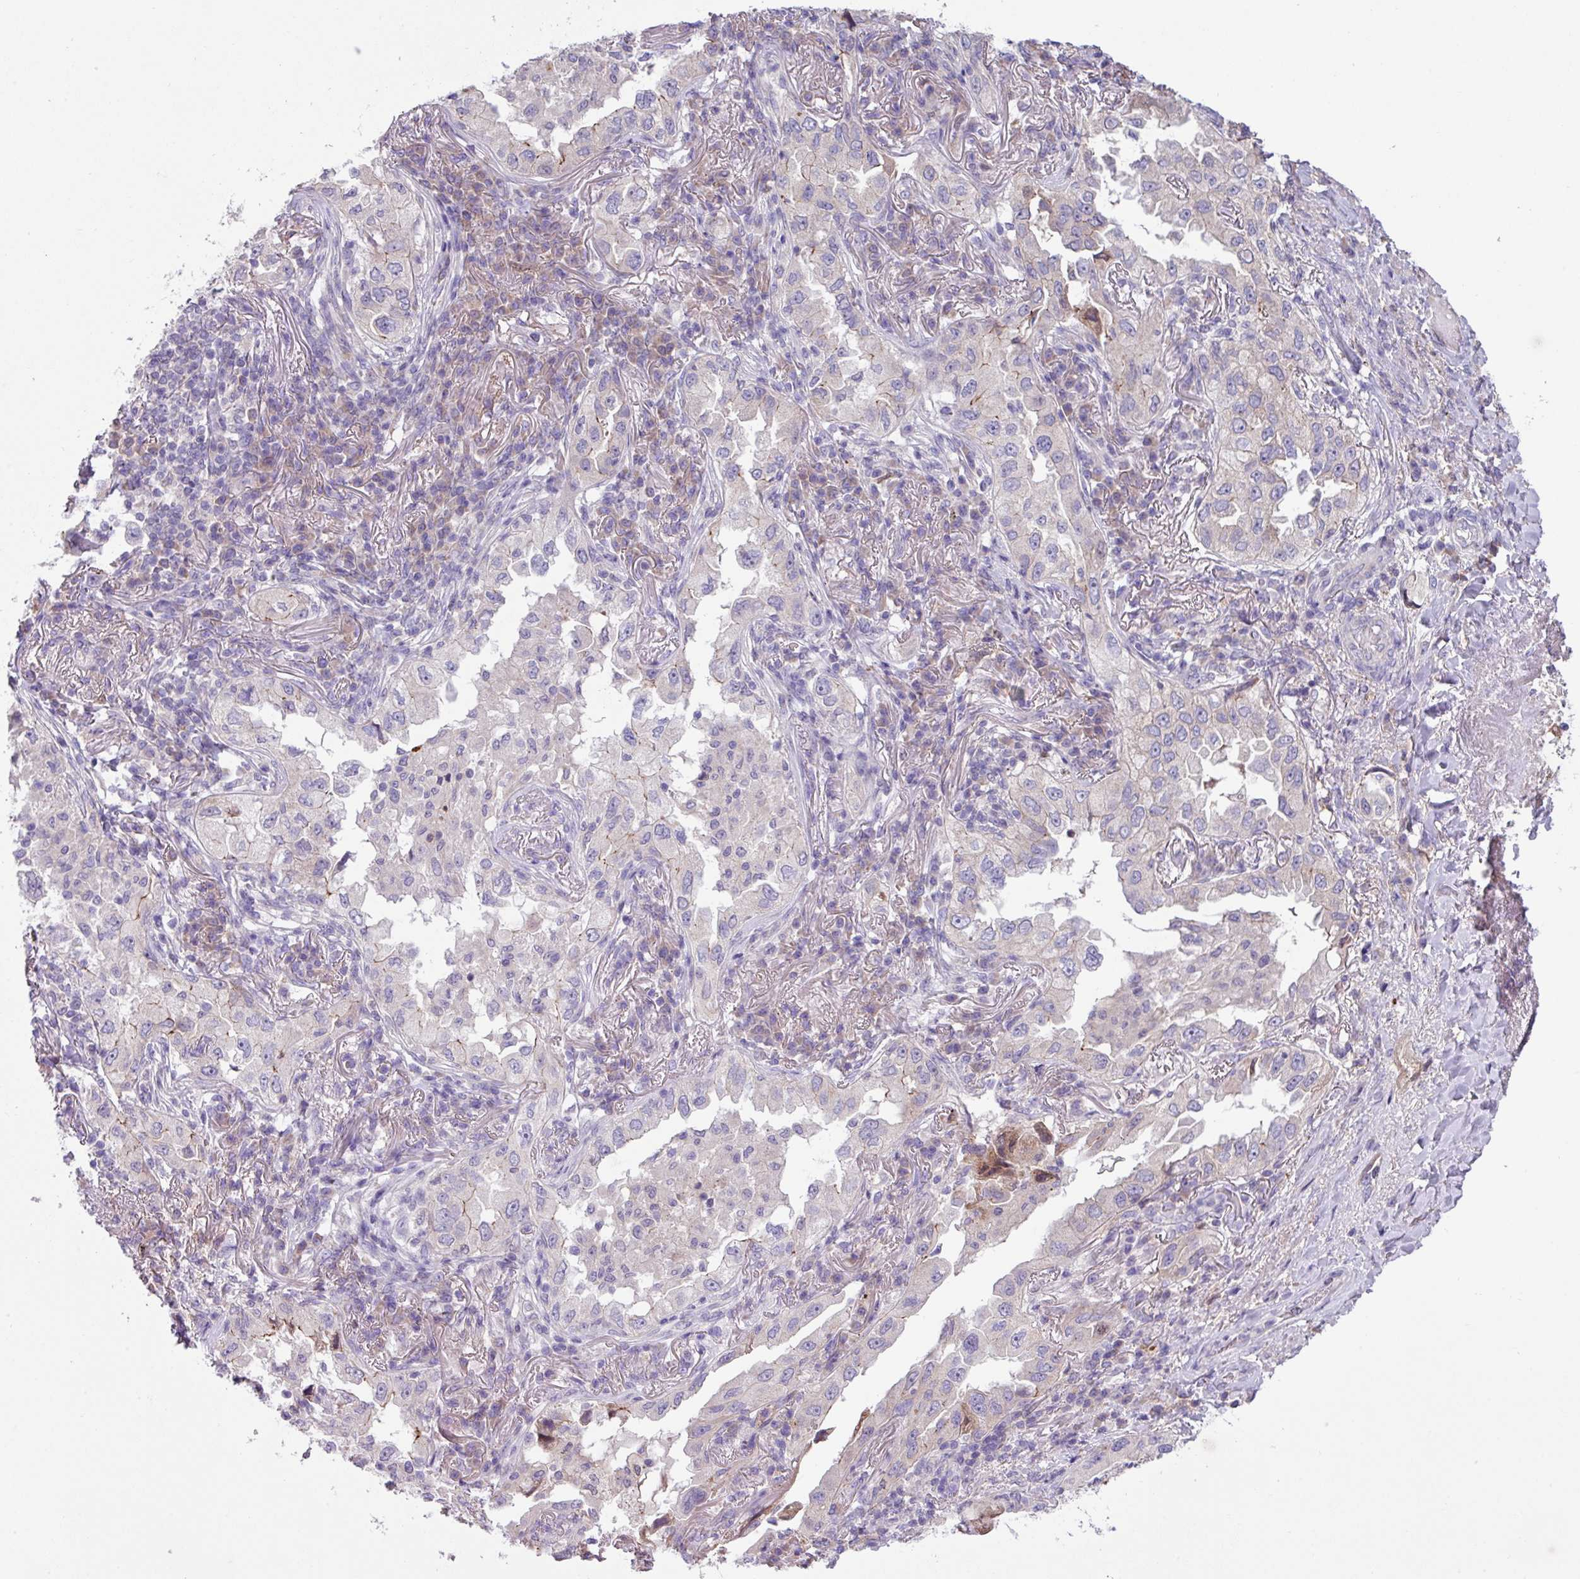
{"staining": {"intensity": "negative", "quantity": "none", "location": "none"}, "tissue": "lung cancer", "cell_type": "Tumor cells", "image_type": "cancer", "snomed": [{"axis": "morphology", "description": "Adenocarcinoma, NOS"}, {"axis": "topography", "description": "Lung"}], "caption": "This is an IHC micrograph of human lung adenocarcinoma. There is no staining in tumor cells.", "gene": "IQCJ", "patient": {"sex": "female", "age": 69}}